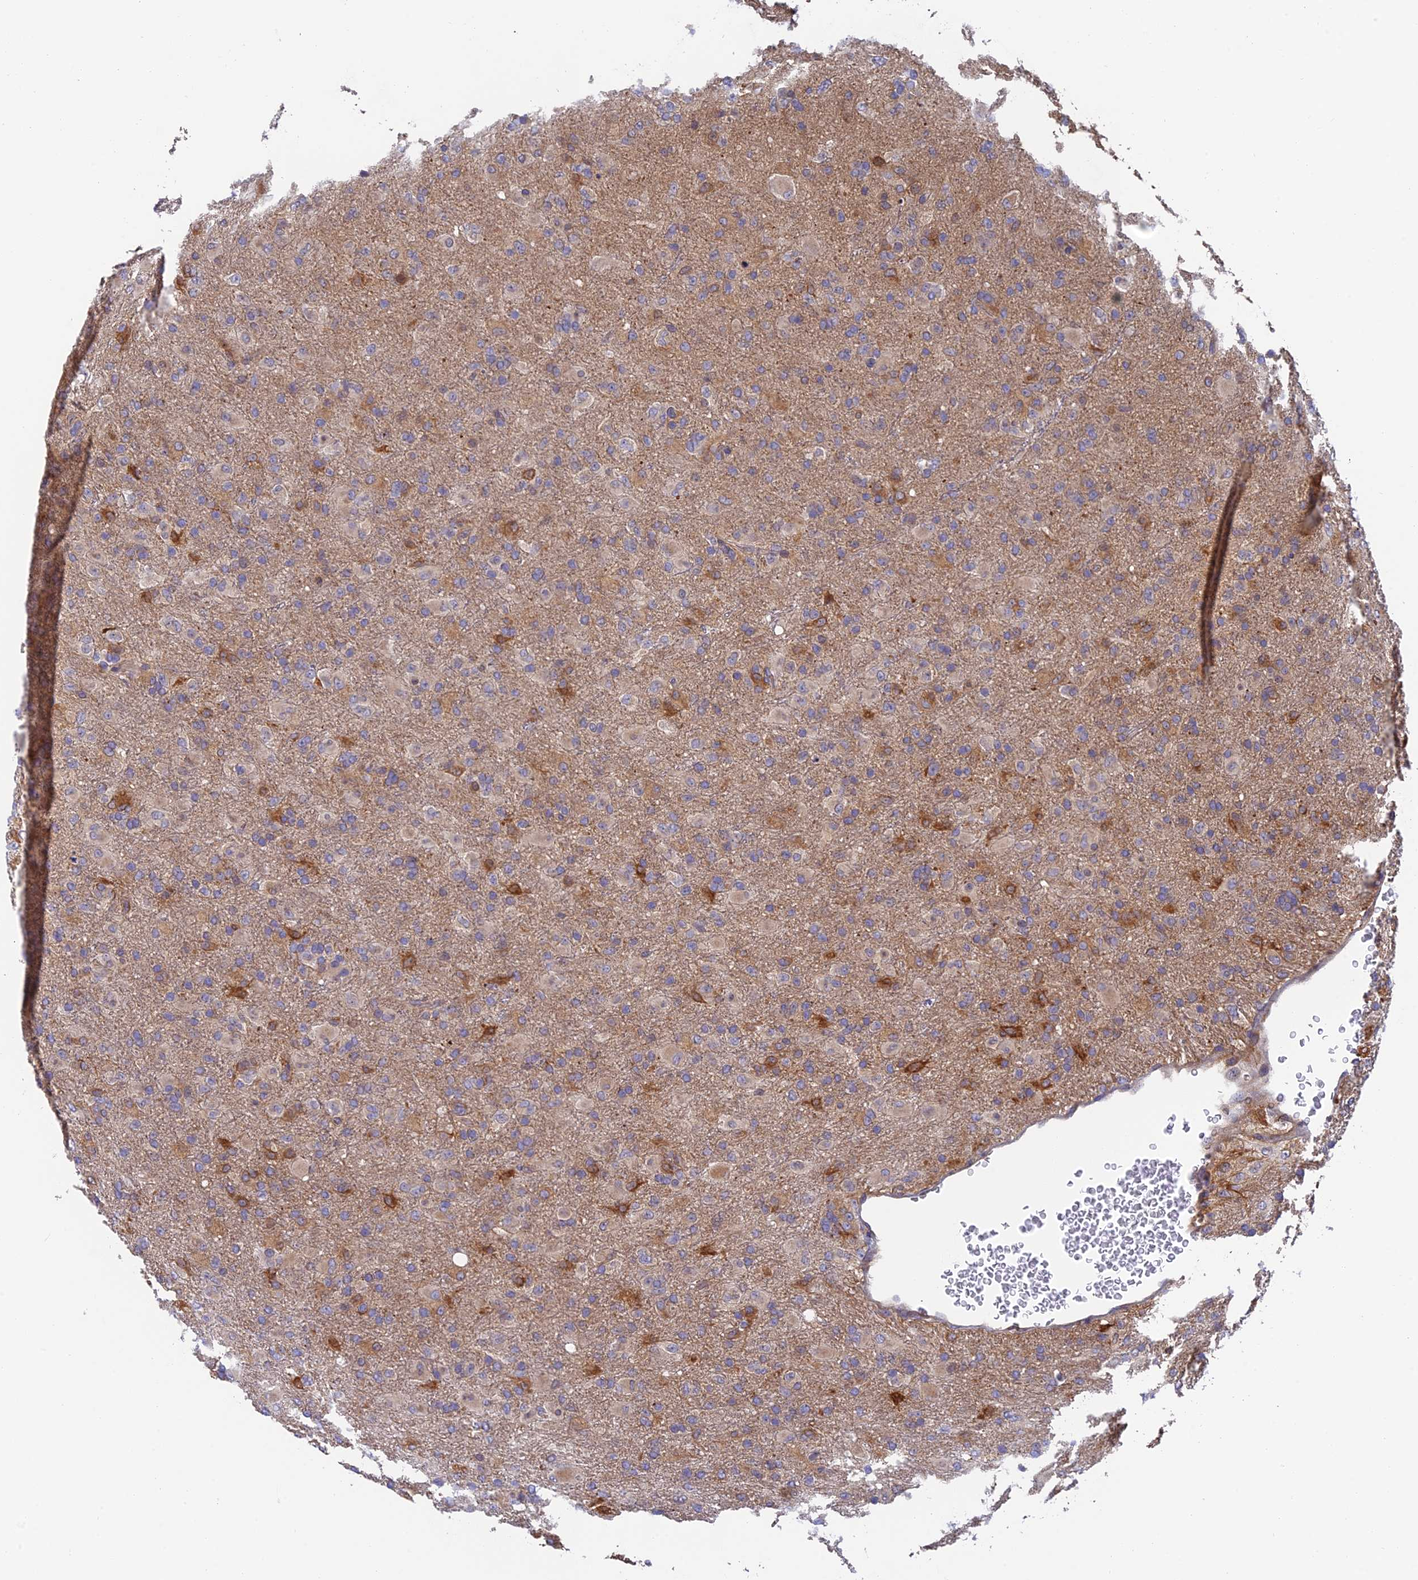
{"staining": {"intensity": "weak", "quantity": "25%-75%", "location": "cytoplasmic/membranous"}, "tissue": "glioma", "cell_type": "Tumor cells", "image_type": "cancer", "snomed": [{"axis": "morphology", "description": "Glioma, malignant, Low grade"}, {"axis": "topography", "description": "Brain"}], "caption": "An image of human low-grade glioma (malignant) stained for a protein demonstrates weak cytoplasmic/membranous brown staining in tumor cells. (DAB IHC with brightfield microscopy, high magnification).", "gene": "IPO5", "patient": {"sex": "male", "age": 65}}